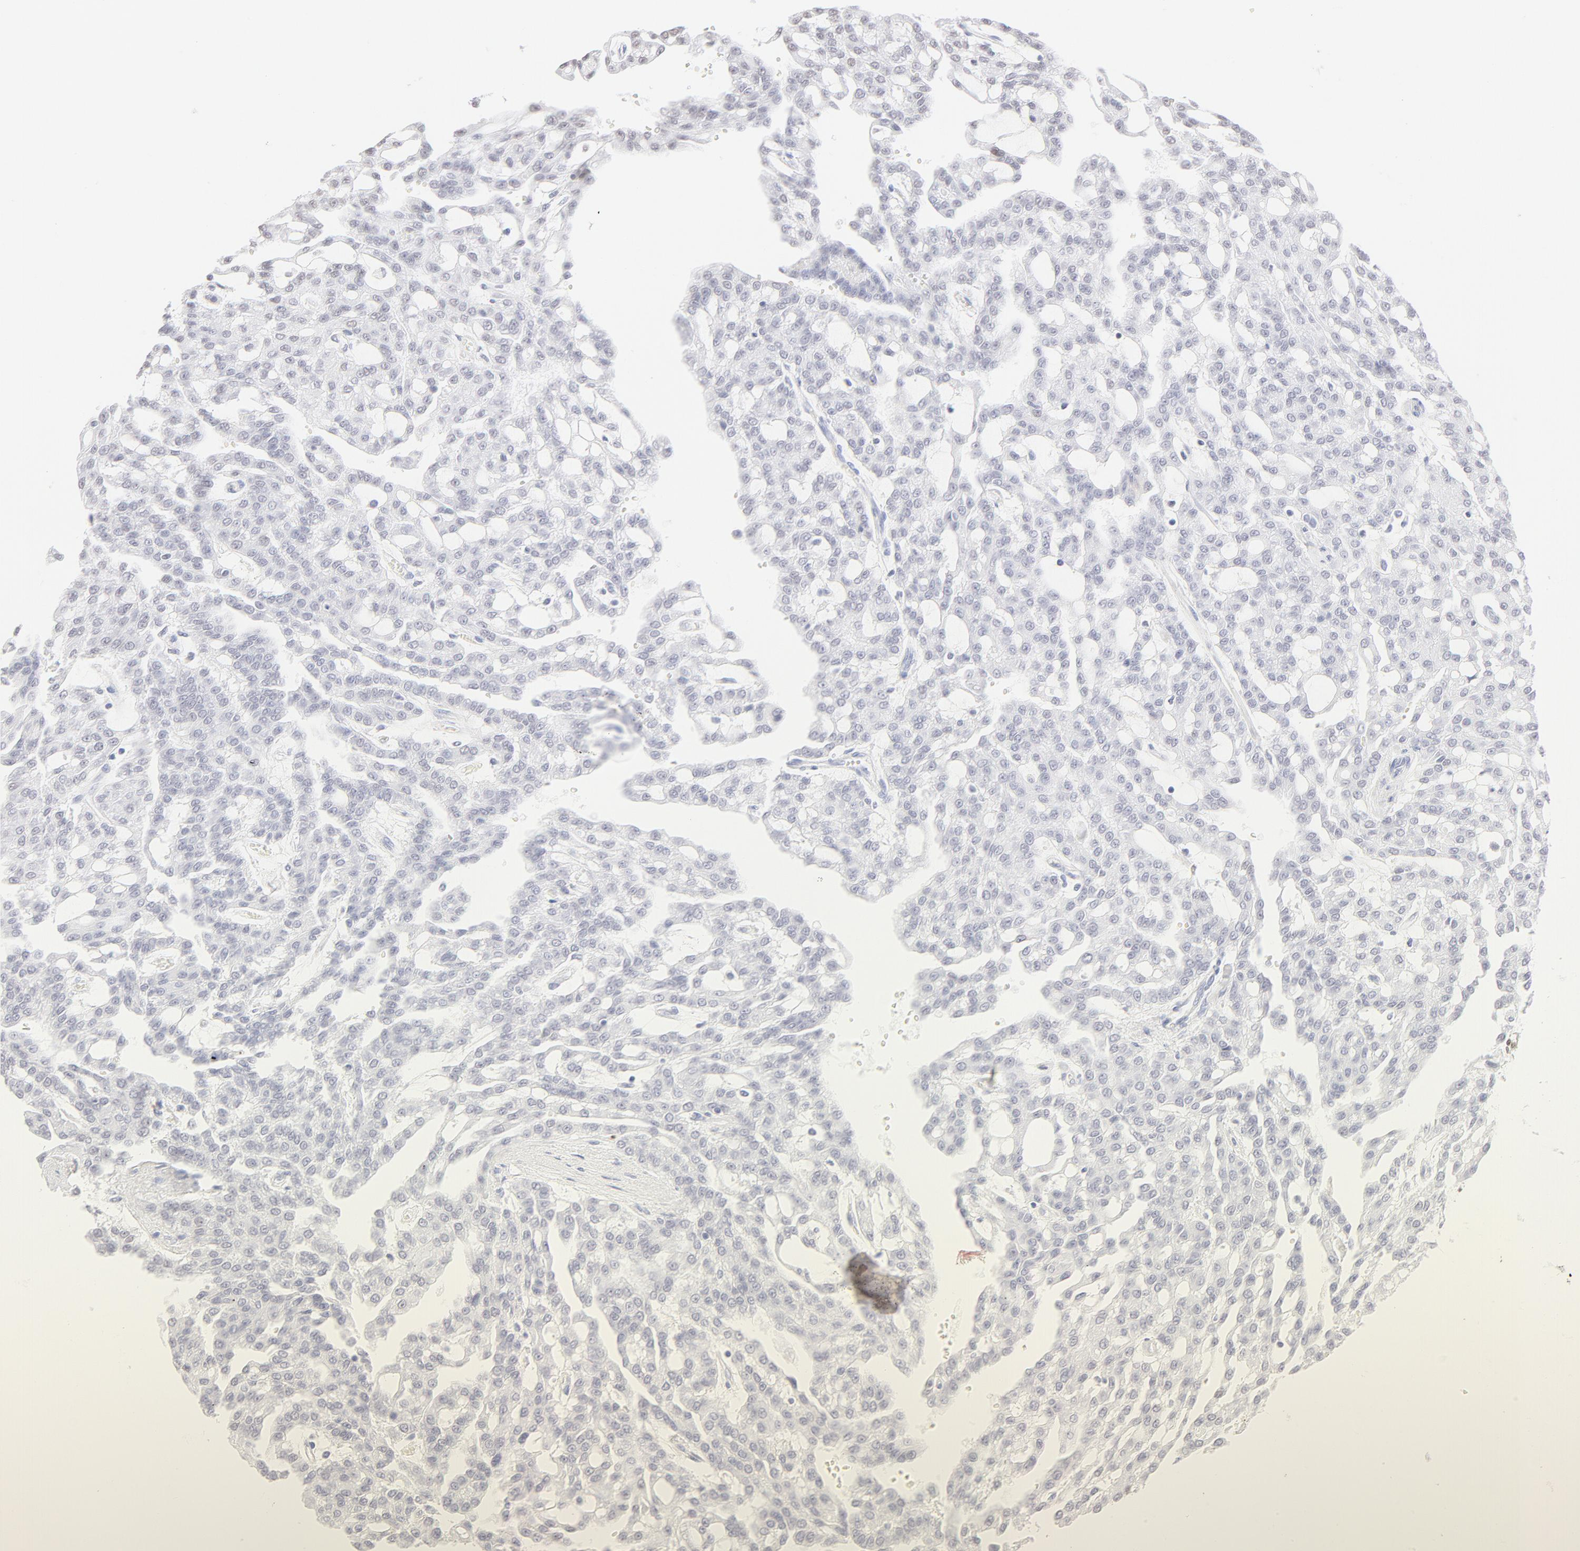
{"staining": {"intensity": "negative", "quantity": "none", "location": "none"}, "tissue": "renal cancer", "cell_type": "Tumor cells", "image_type": "cancer", "snomed": [{"axis": "morphology", "description": "Adenocarcinoma, NOS"}, {"axis": "topography", "description": "Kidney"}], "caption": "IHC of human adenocarcinoma (renal) displays no positivity in tumor cells.", "gene": "ZNF540", "patient": {"sex": "male", "age": 63}}